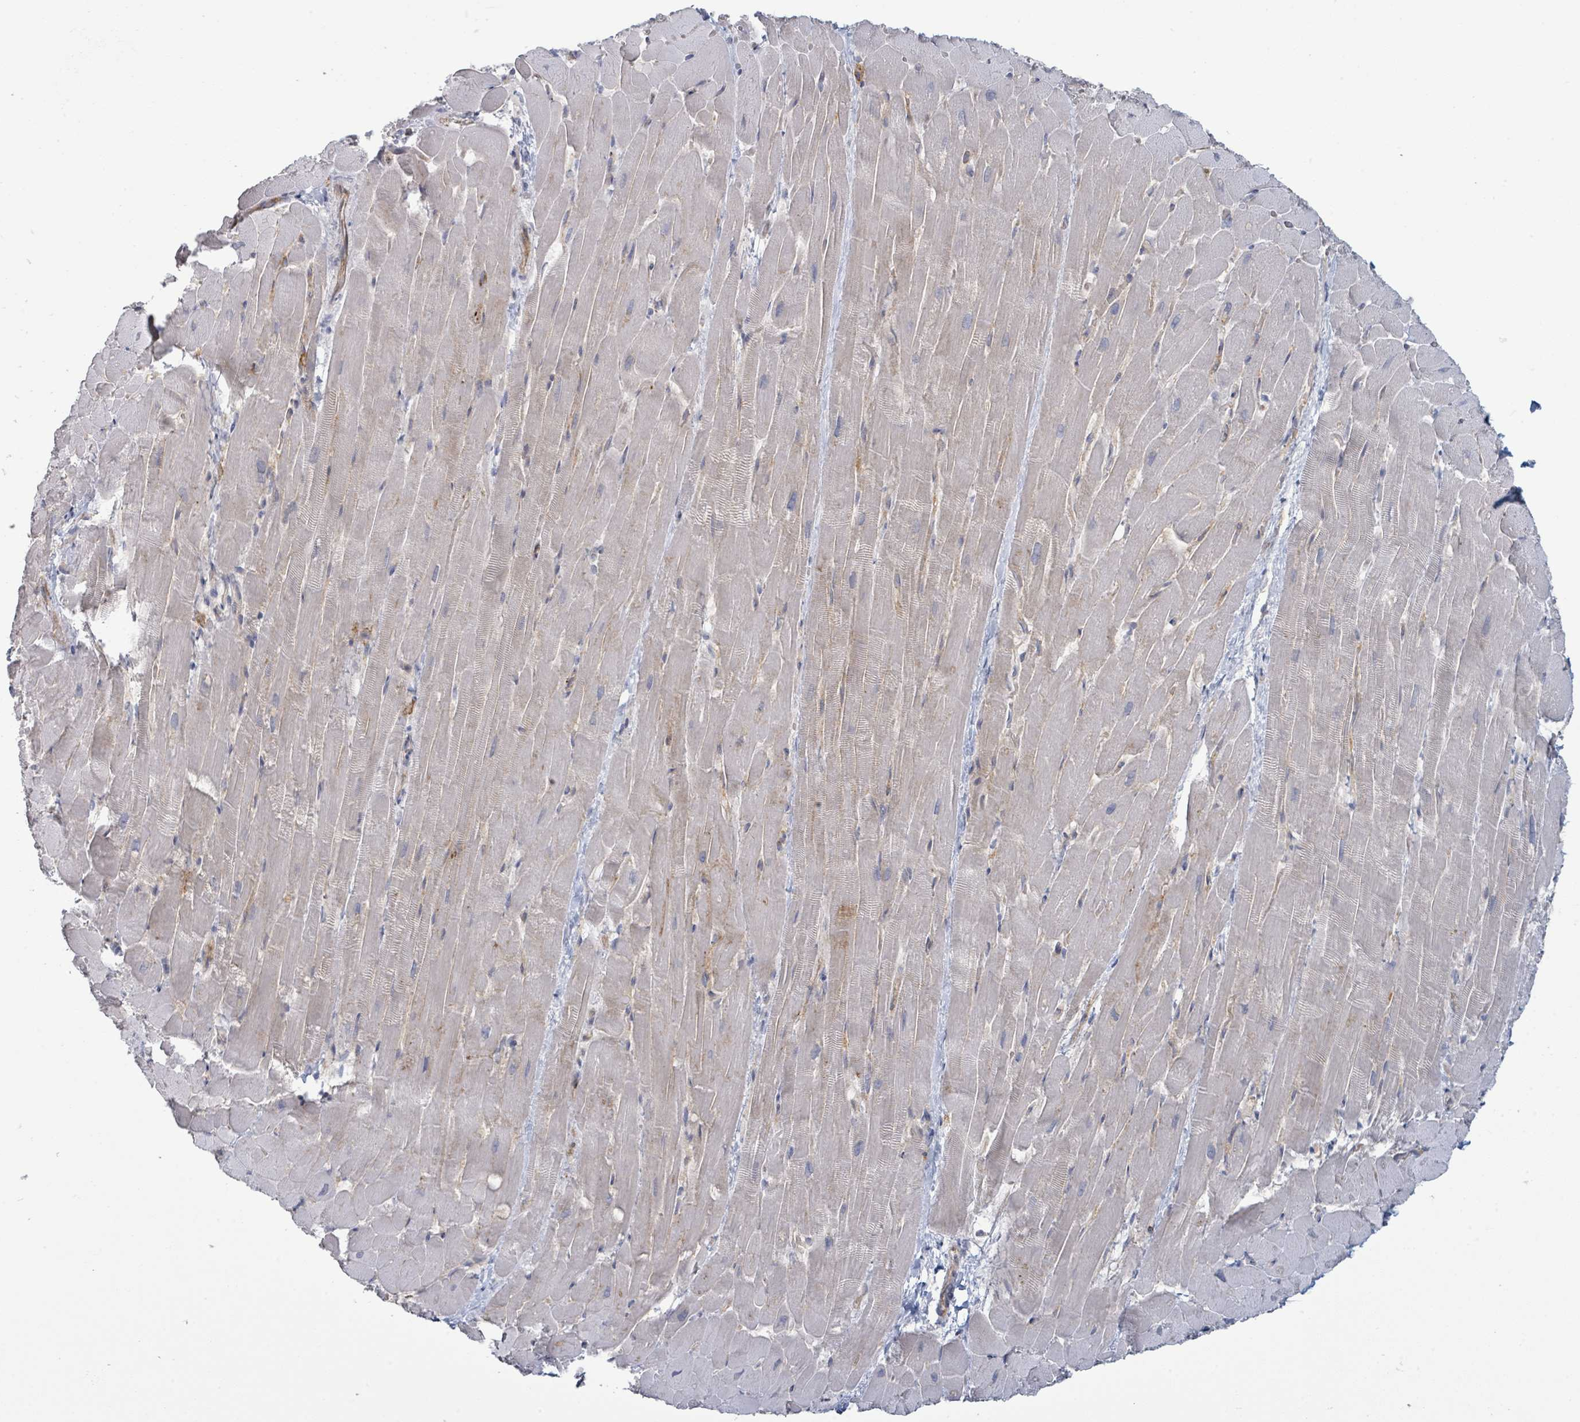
{"staining": {"intensity": "negative", "quantity": "none", "location": "none"}, "tissue": "heart muscle", "cell_type": "Cardiomyocytes", "image_type": "normal", "snomed": [{"axis": "morphology", "description": "Normal tissue, NOS"}, {"axis": "topography", "description": "Heart"}], "caption": "Immunohistochemistry image of unremarkable heart muscle: human heart muscle stained with DAB (3,3'-diaminobenzidine) demonstrates no significant protein positivity in cardiomyocytes. (Brightfield microscopy of DAB immunohistochemistry at high magnification).", "gene": "TNFRSF14", "patient": {"sex": "male", "age": 37}}